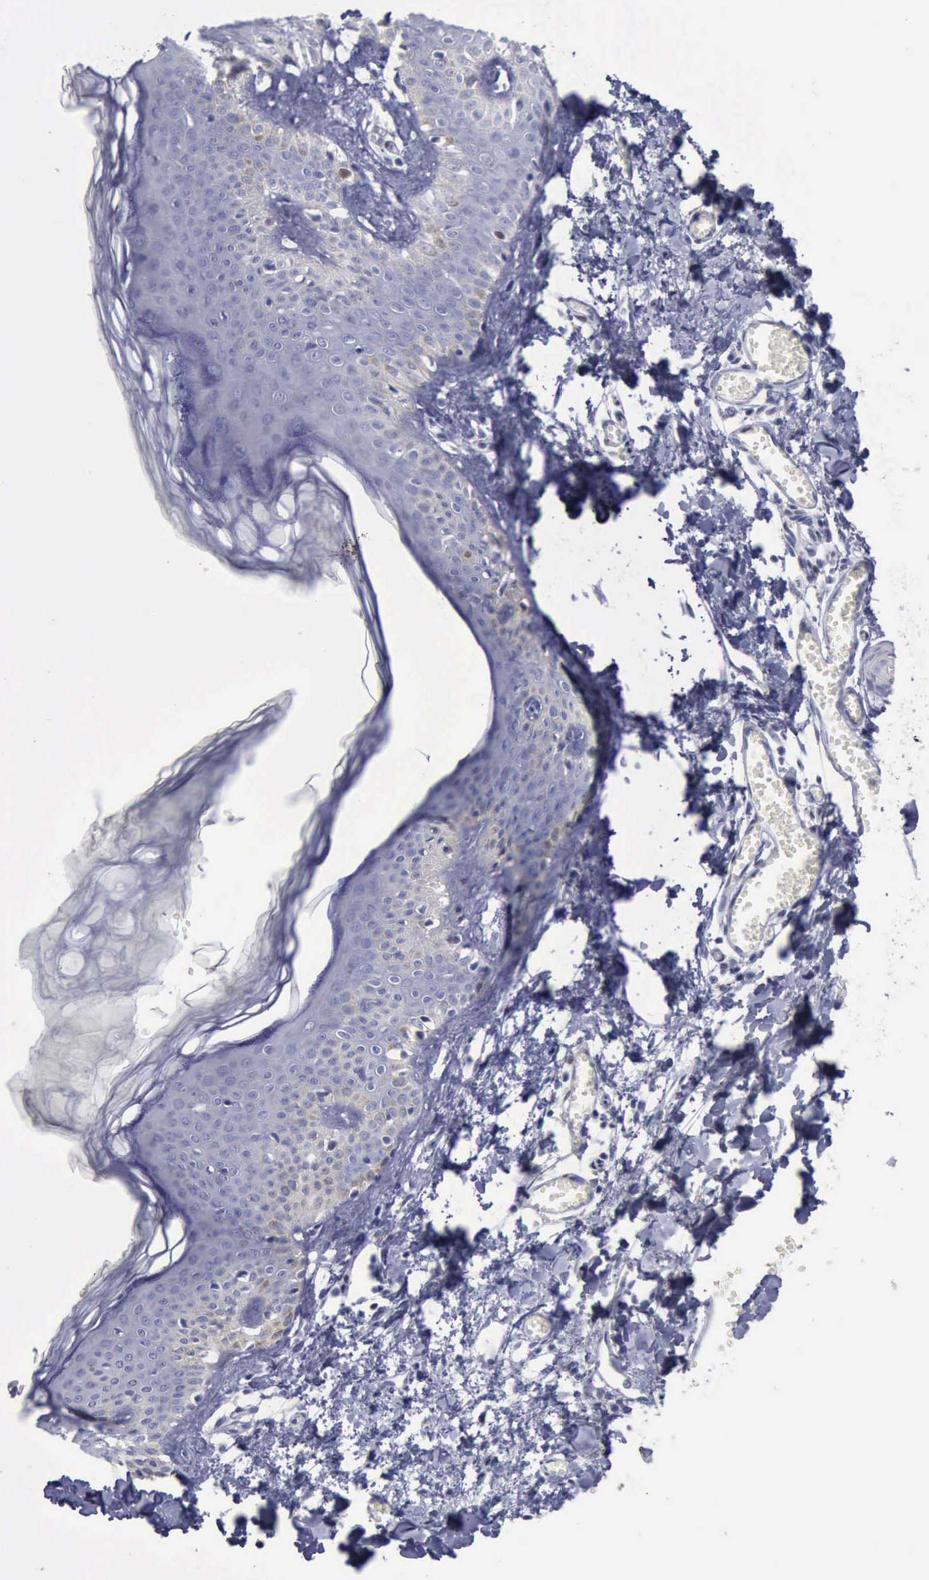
{"staining": {"intensity": "negative", "quantity": "none", "location": "none"}, "tissue": "skin", "cell_type": "Fibroblasts", "image_type": "normal", "snomed": [{"axis": "morphology", "description": "Normal tissue, NOS"}, {"axis": "morphology", "description": "Sarcoma, NOS"}, {"axis": "topography", "description": "Skin"}, {"axis": "topography", "description": "Soft tissue"}], "caption": "Immunohistochemistry (IHC) histopathology image of unremarkable skin: human skin stained with DAB demonstrates no significant protein expression in fibroblasts.", "gene": "SATB2", "patient": {"sex": "female", "age": 51}}